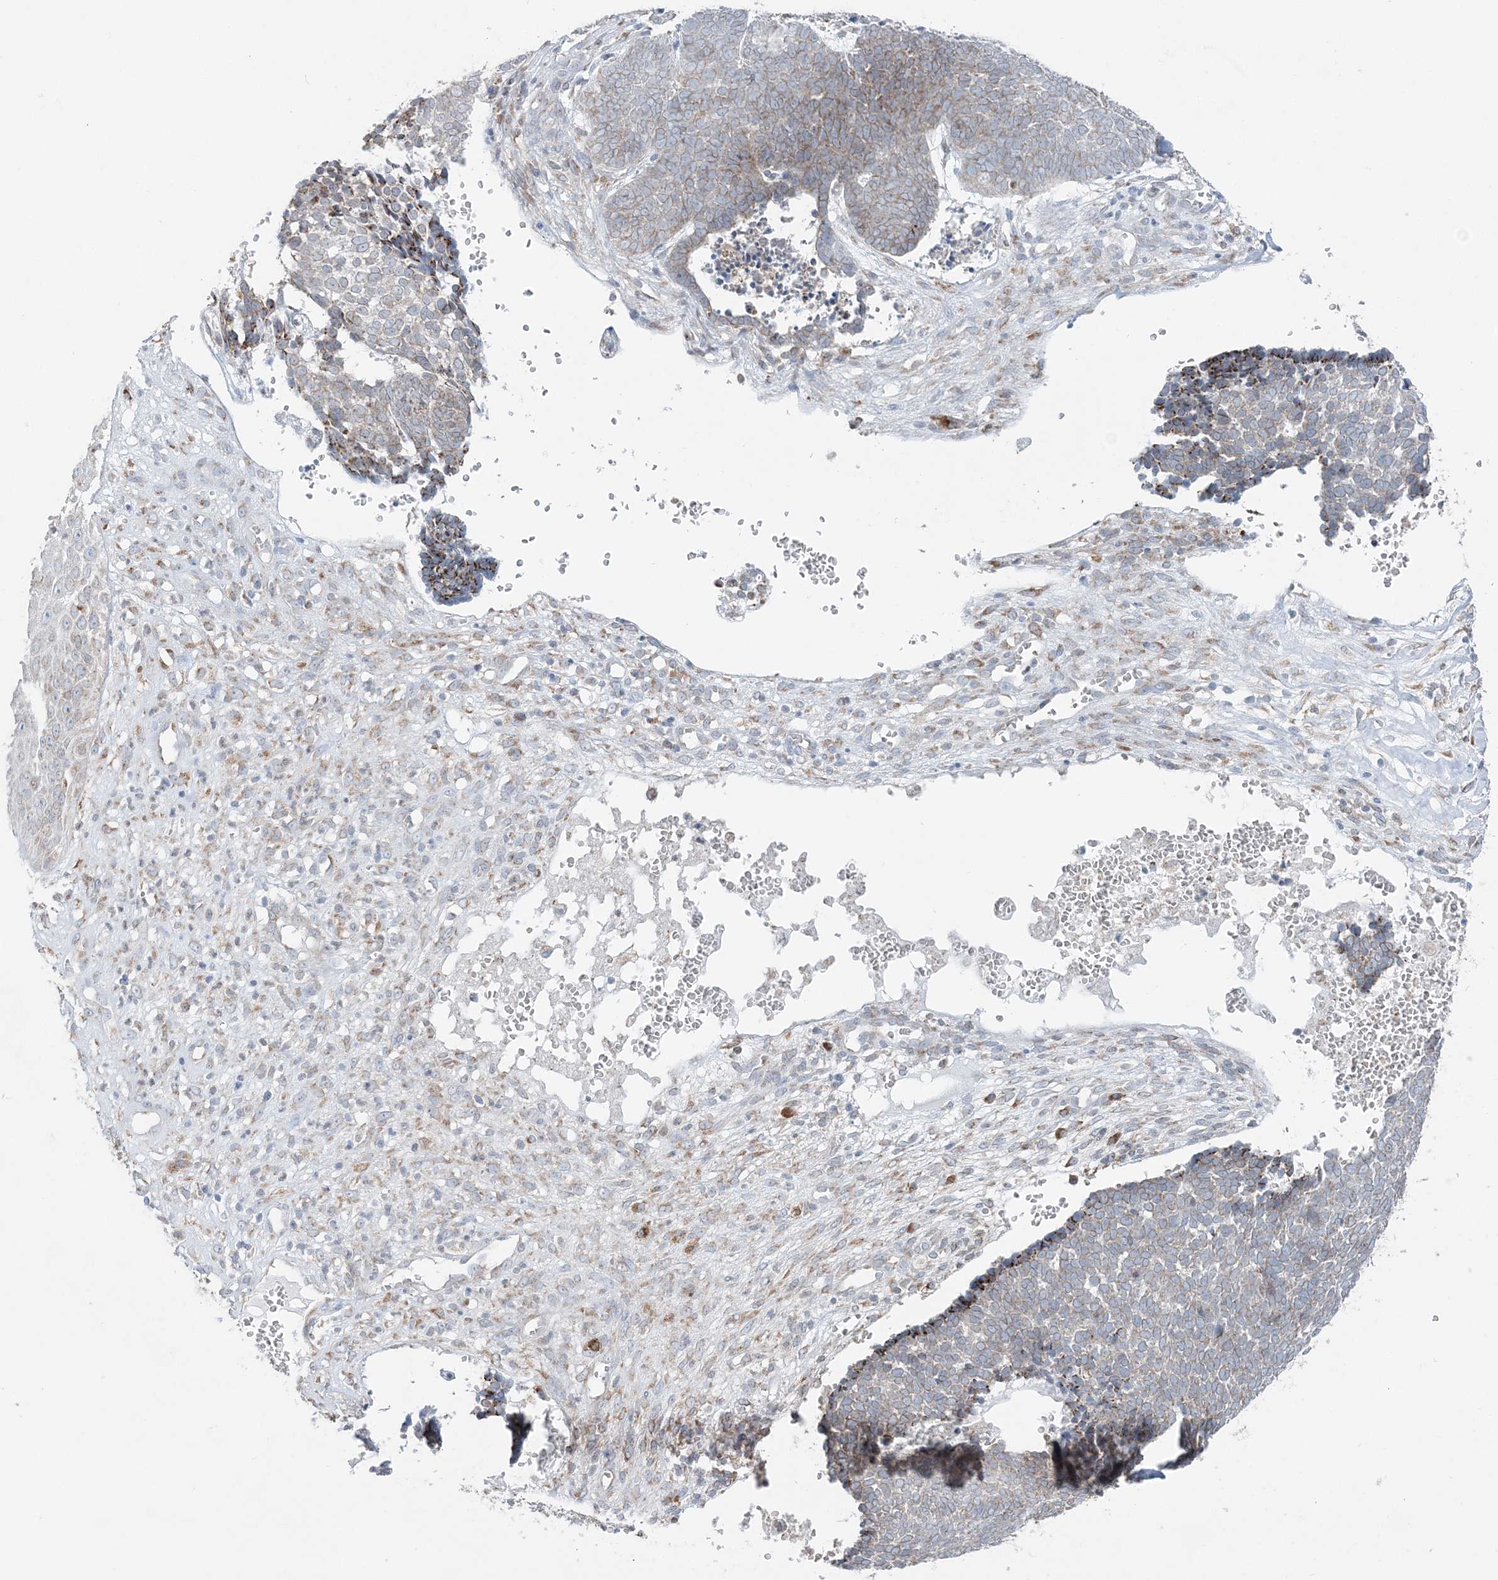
{"staining": {"intensity": "weak", "quantity": "<25%", "location": "cytoplasmic/membranous"}, "tissue": "skin cancer", "cell_type": "Tumor cells", "image_type": "cancer", "snomed": [{"axis": "morphology", "description": "Basal cell carcinoma"}, {"axis": "topography", "description": "Skin"}], "caption": "A photomicrograph of human skin basal cell carcinoma is negative for staining in tumor cells.", "gene": "TMED10", "patient": {"sex": "male", "age": 84}}